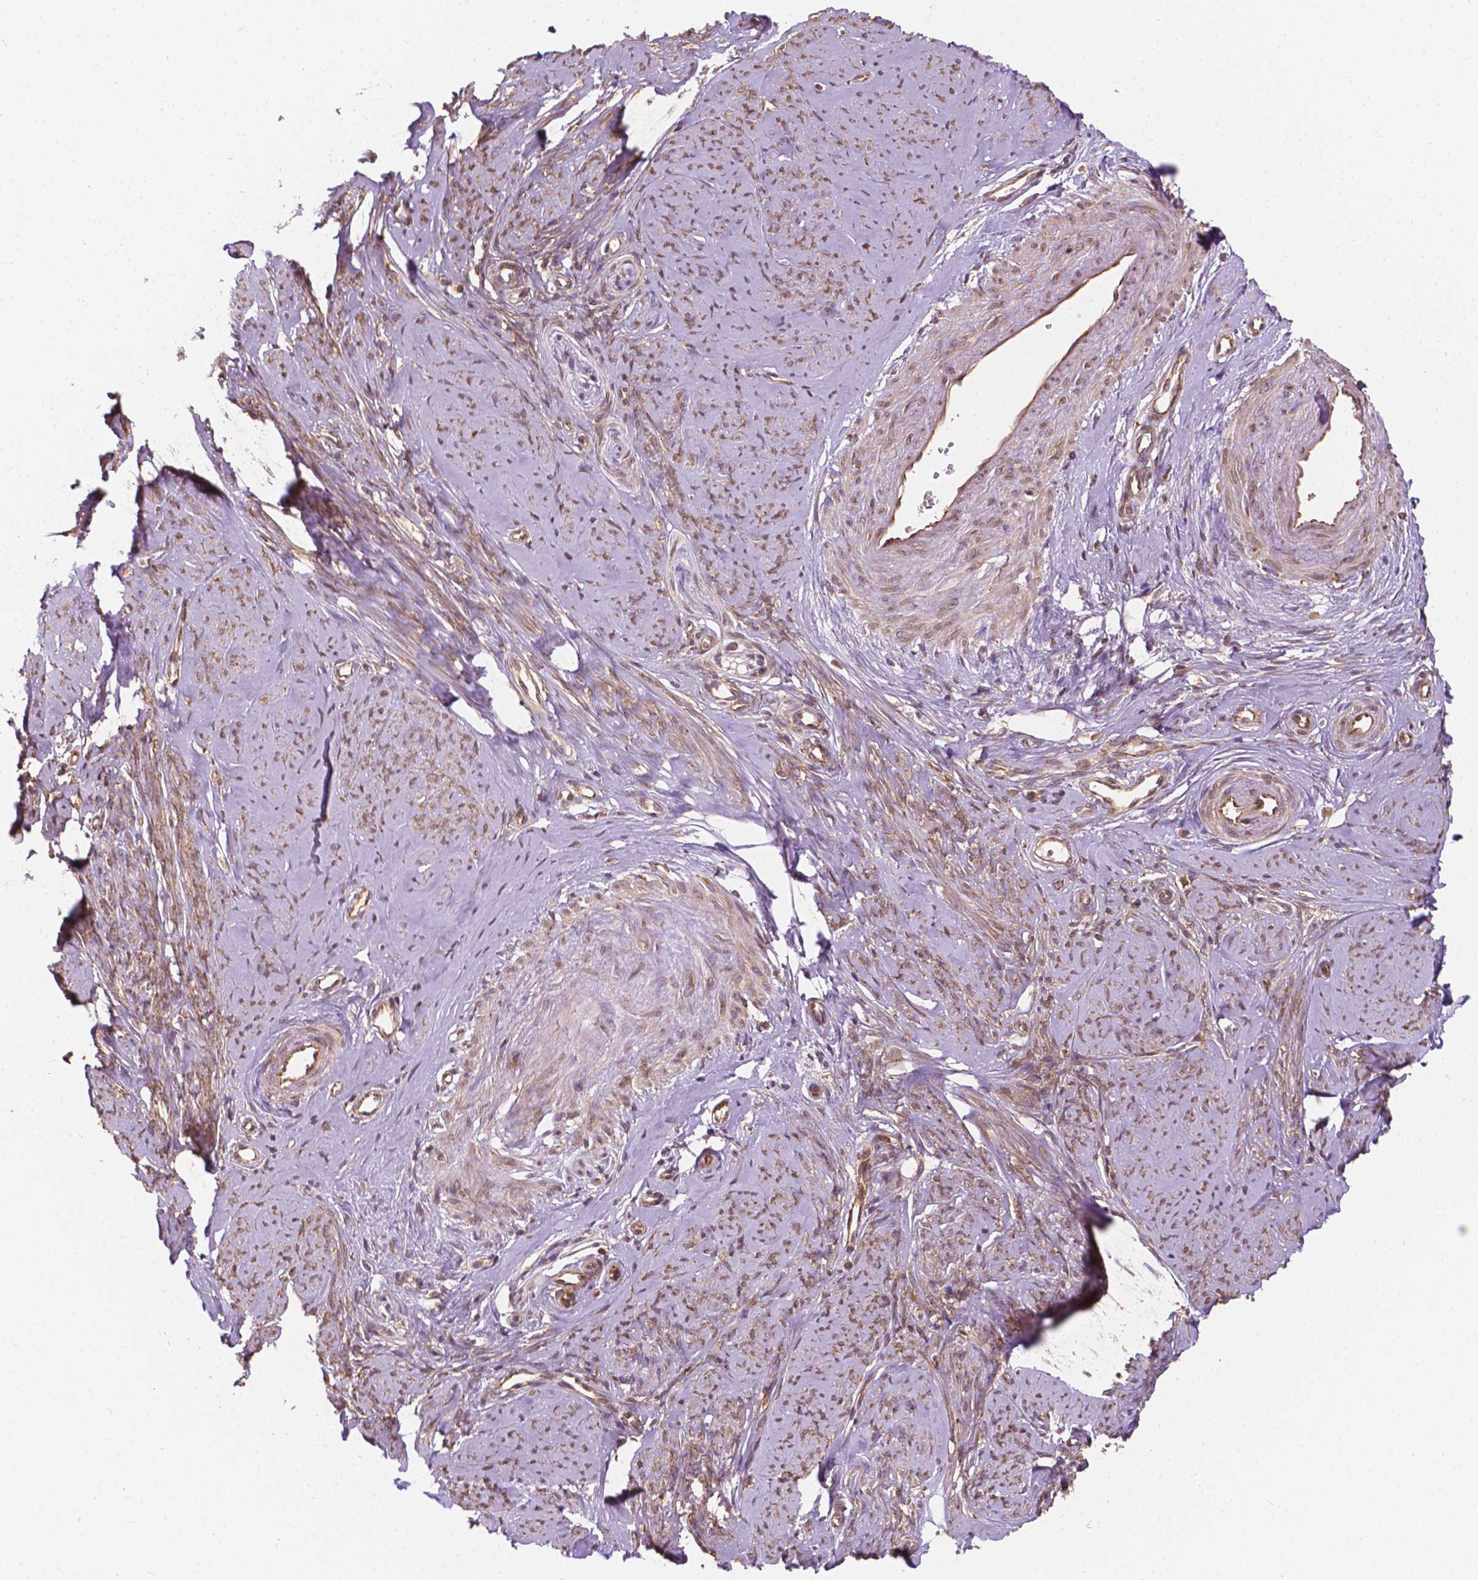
{"staining": {"intensity": "weak", "quantity": ">75%", "location": "cytoplasmic/membranous"}, "tissue": "smooth muscle", "cell_type": "Smooth muscle cells", "image_type": "normal", "snomed": [{"axis": "morphology", "description": "Normal tissue, NOS"}, {"axis": "topography", "description": "Smooth muscle"}], "caption": "Weak cytoplasmic/membranous positivity for a protein is present in about >75% of smooth muscle cells of unremarkable smooth muscle using immunohistochemistry (IHC).", "gene": "G3BP1", "patient": {"sex": "female", "age": 48}}